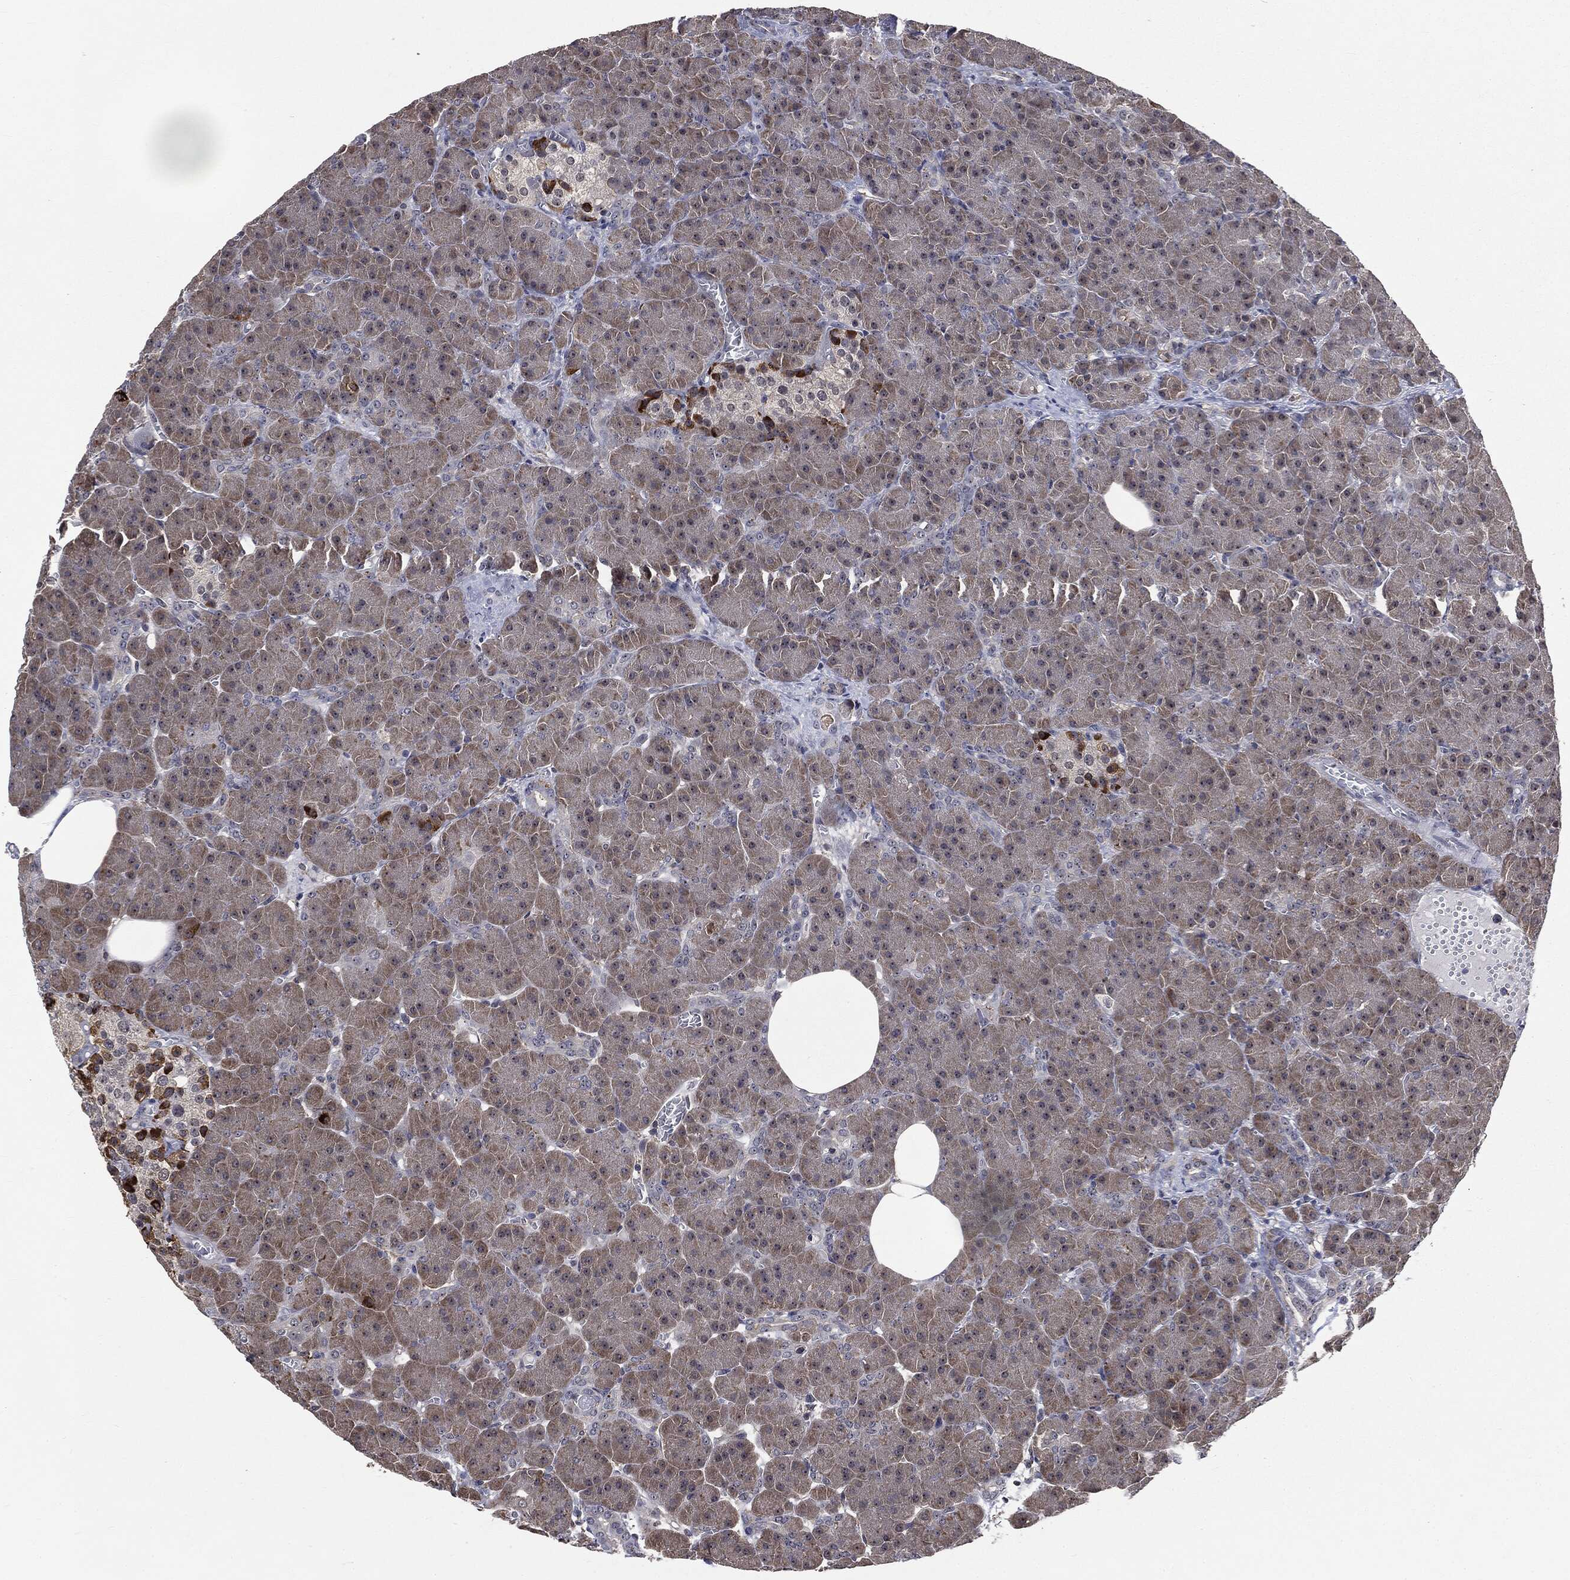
{"staining": {"intensity": "weak", "quantity": "25%-75%", "location": "cytoplasmic/membranous"}, "tissue": "pancreas", "cell_type": "Exocrine glandular cells", "image_type": "normal", "snomed": [{"axis": "morphology", "description": "Normal tissue, NOS"}, {"axis": "topography", "description": "Pancreas"}], "caption": "High-power microscopy captured an immunohistochemistry (IHC) micrograph of benign pancreas, revealing weak cytoplasmic/membranous staining in approximately 25%-75% of exocrine glandular cells. The staining was performed using DAB to visualize the protein expression in brown, while the nuclei were stained in blue with hematoxylin (Magnification: 20x).", "gene": "TRMT1L", "patient": {"sex": "male", "age": 61}}